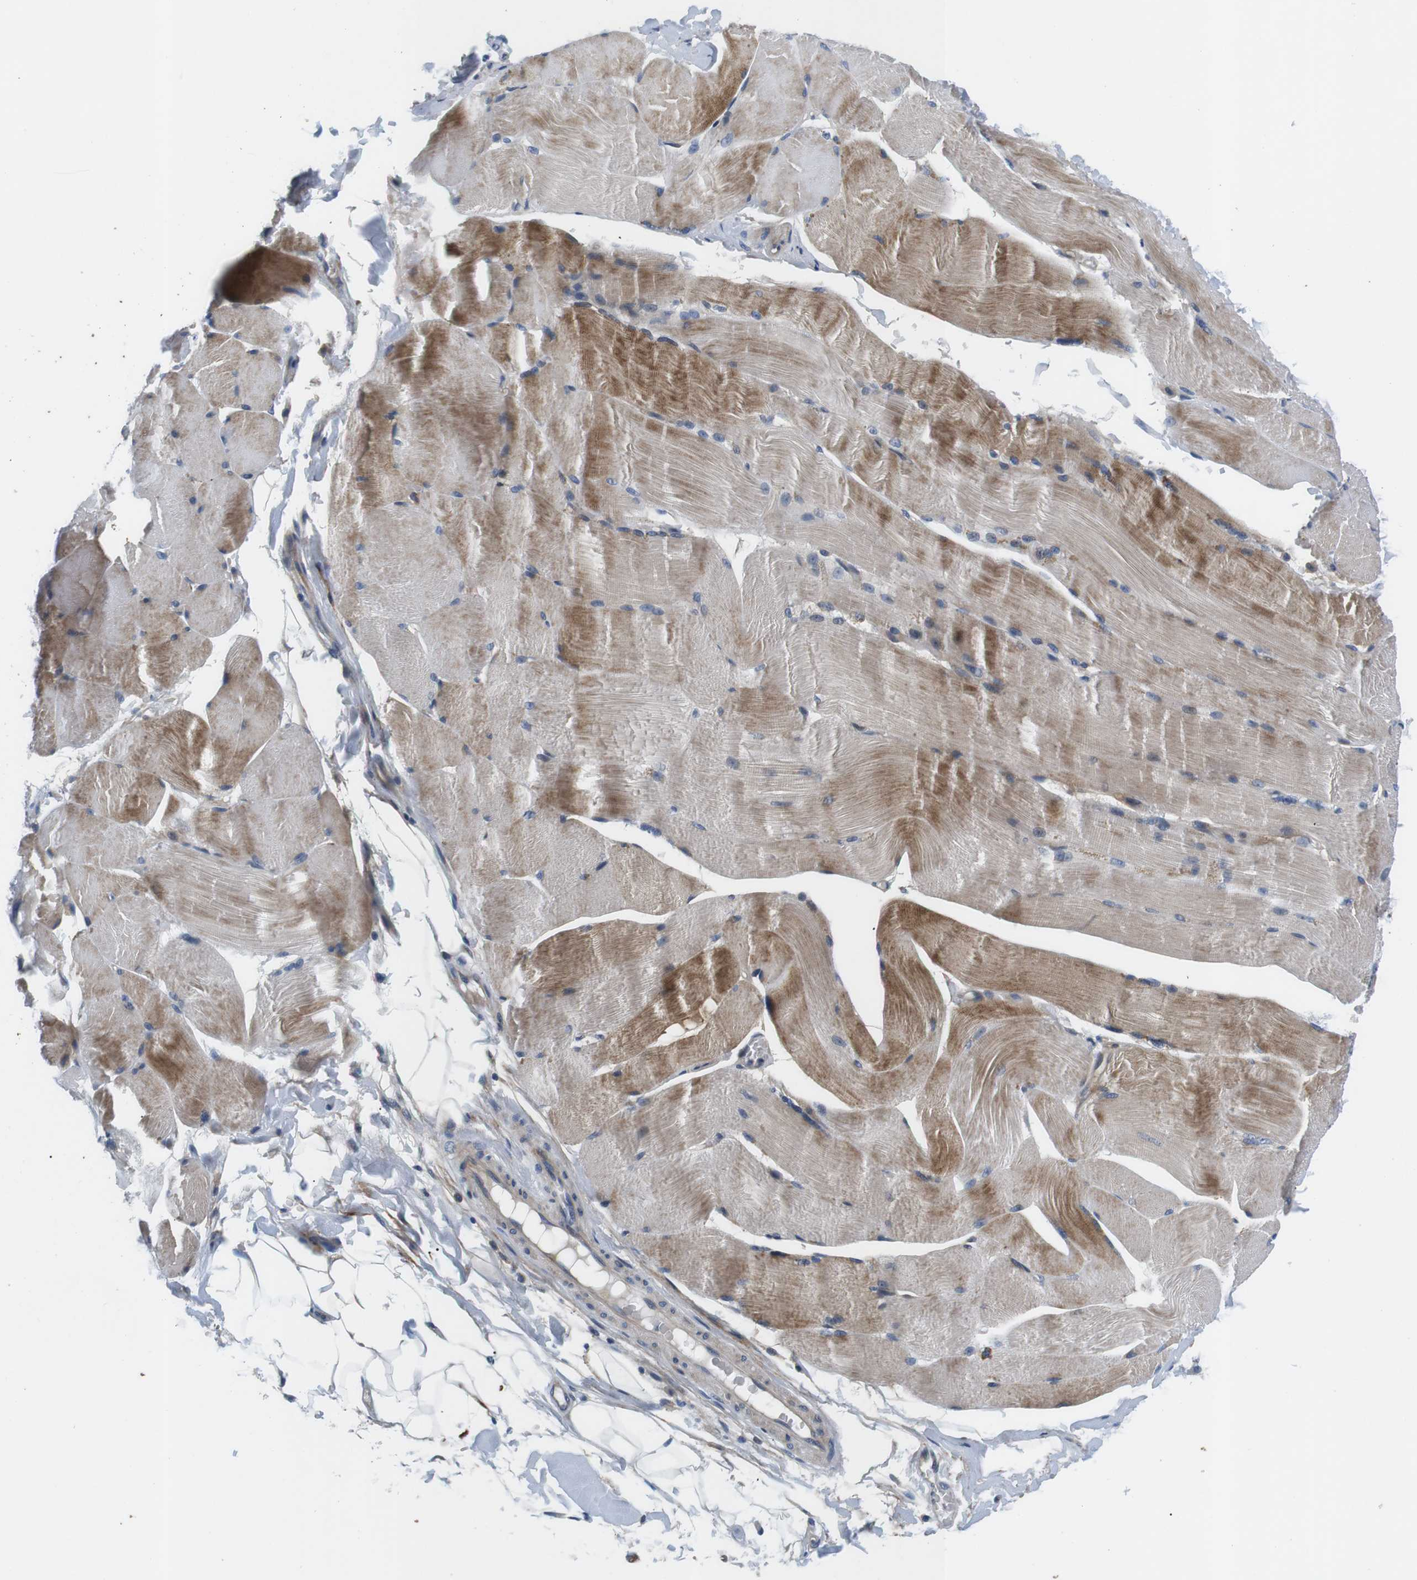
{"staining": {"intensity": "moderate", "quantity": ">75%", "location": "cytoplasmic/membranous"}, "tissue": "skeletal muscle", "cell_type": "Myocytes", "image_type": "normal", "snomed": [{"axis": "morphology", "description": "Normal tissue, NOS"}, {"axis": "topography", "description": "Skin"}, {"axis": "topography", "description": "Skeletal muscle"}], "caption": "Skeletal muscle stained with a brown dye reveals moderate cytoplasmic/membranous positive positivity in about >75% of myocytes.", "gene": "SLC30A1", "patient": {"sex": "male", "age": 83}}